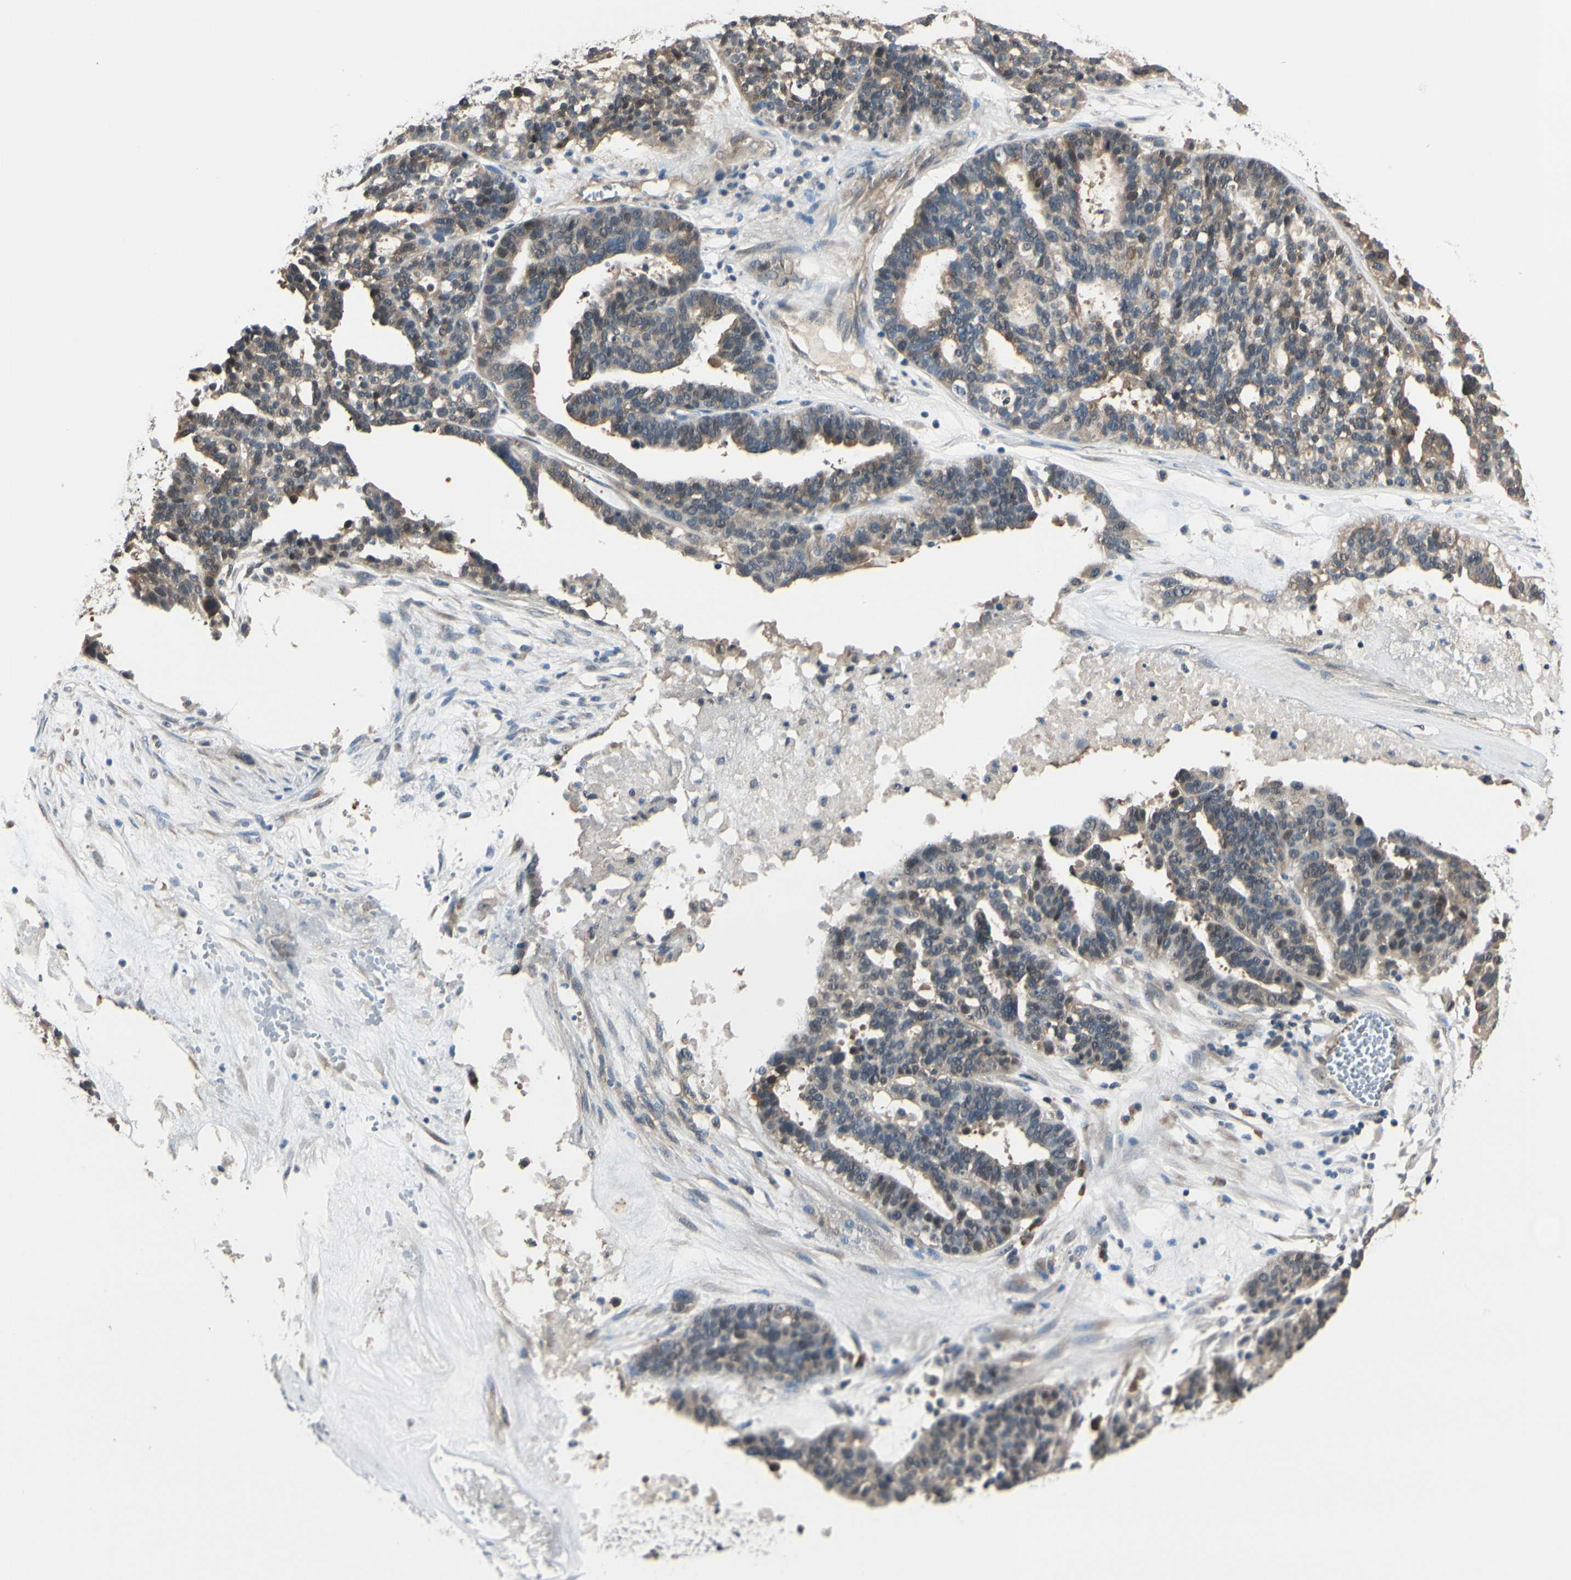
{"staining": {"intensity": "weak", "quantity": ">75%", "location": "cytoplasmic/membranous"}, "tissue": "ovarian cancer", "cell_type": "Tumor cells", "image_type": "cancer", "snomed": [{"axis": "morphology", "description": "Cystadenocarcinoma, serous, NOS"}, {"axis": "topography", "description": "Ovary"}], "caption": "Ovarian cancer (serous cystadenocarcinoma) was stained to show a protein in brown. There is low levels of weak cytoplasmic/membranous expression in about >75% of tumor cells. (DAB (3,3'-diaminobenzidine) = brown stain, brightfield microscopy at high magnification).", "gene": "RASGRF1", "patient": {"sex": "female", "age": 59}}